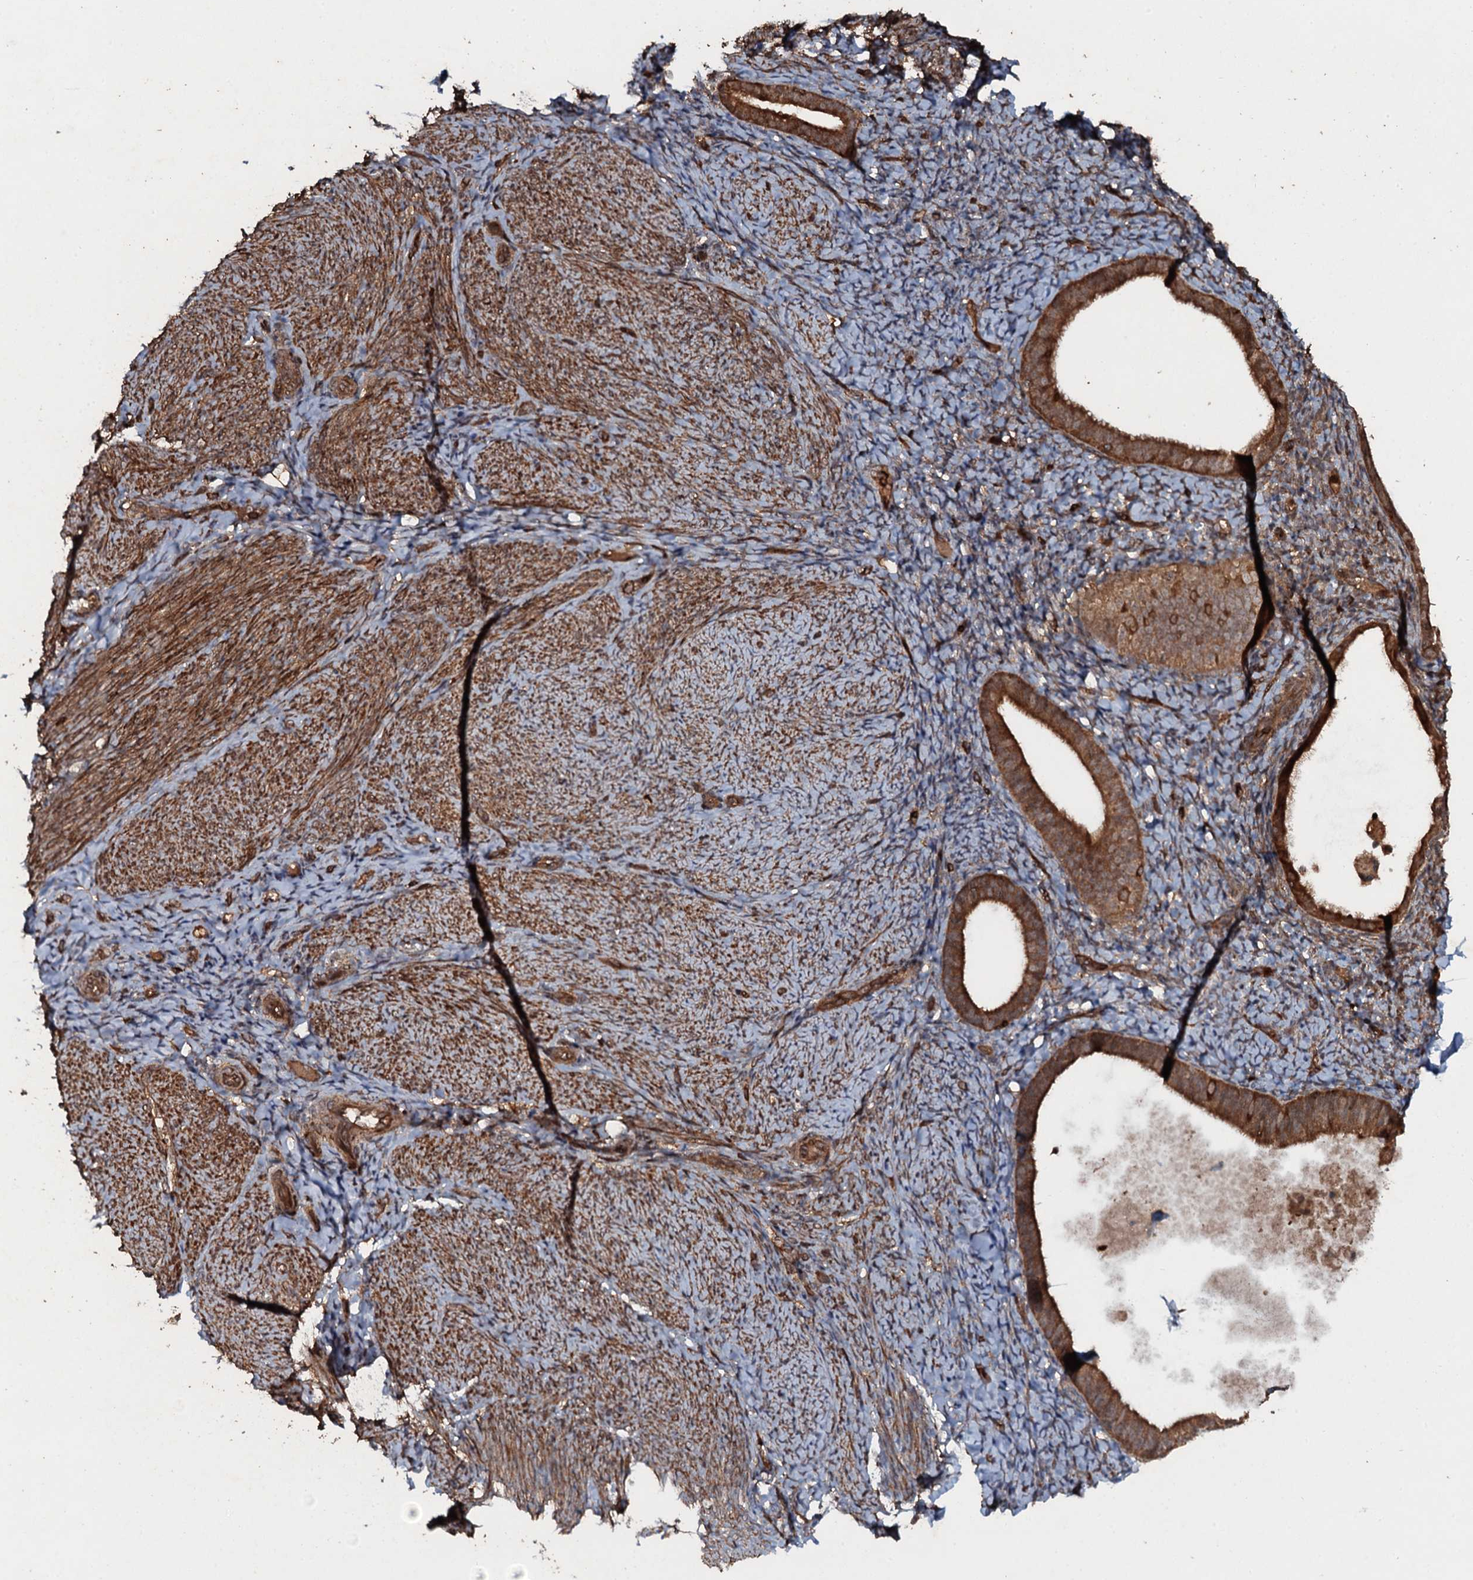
{"staining": {"intensity": "negative", "quantity": "none", "location": "none"}, "tissue": "endometrium", "cell_type": "Cells in endometrial stroma", "image_type": "normal", "snomed": [{"axis": "morphology", "description": "Normal tissue, NOS"}, {"axis": "topography", "description": "Endometrium"}], "caption": "IHC of normal endometrium displays no expression in cells in endometrial stroma.", "gene": "ADGRG3", "patient": {"sex": "female", "age": 65}}